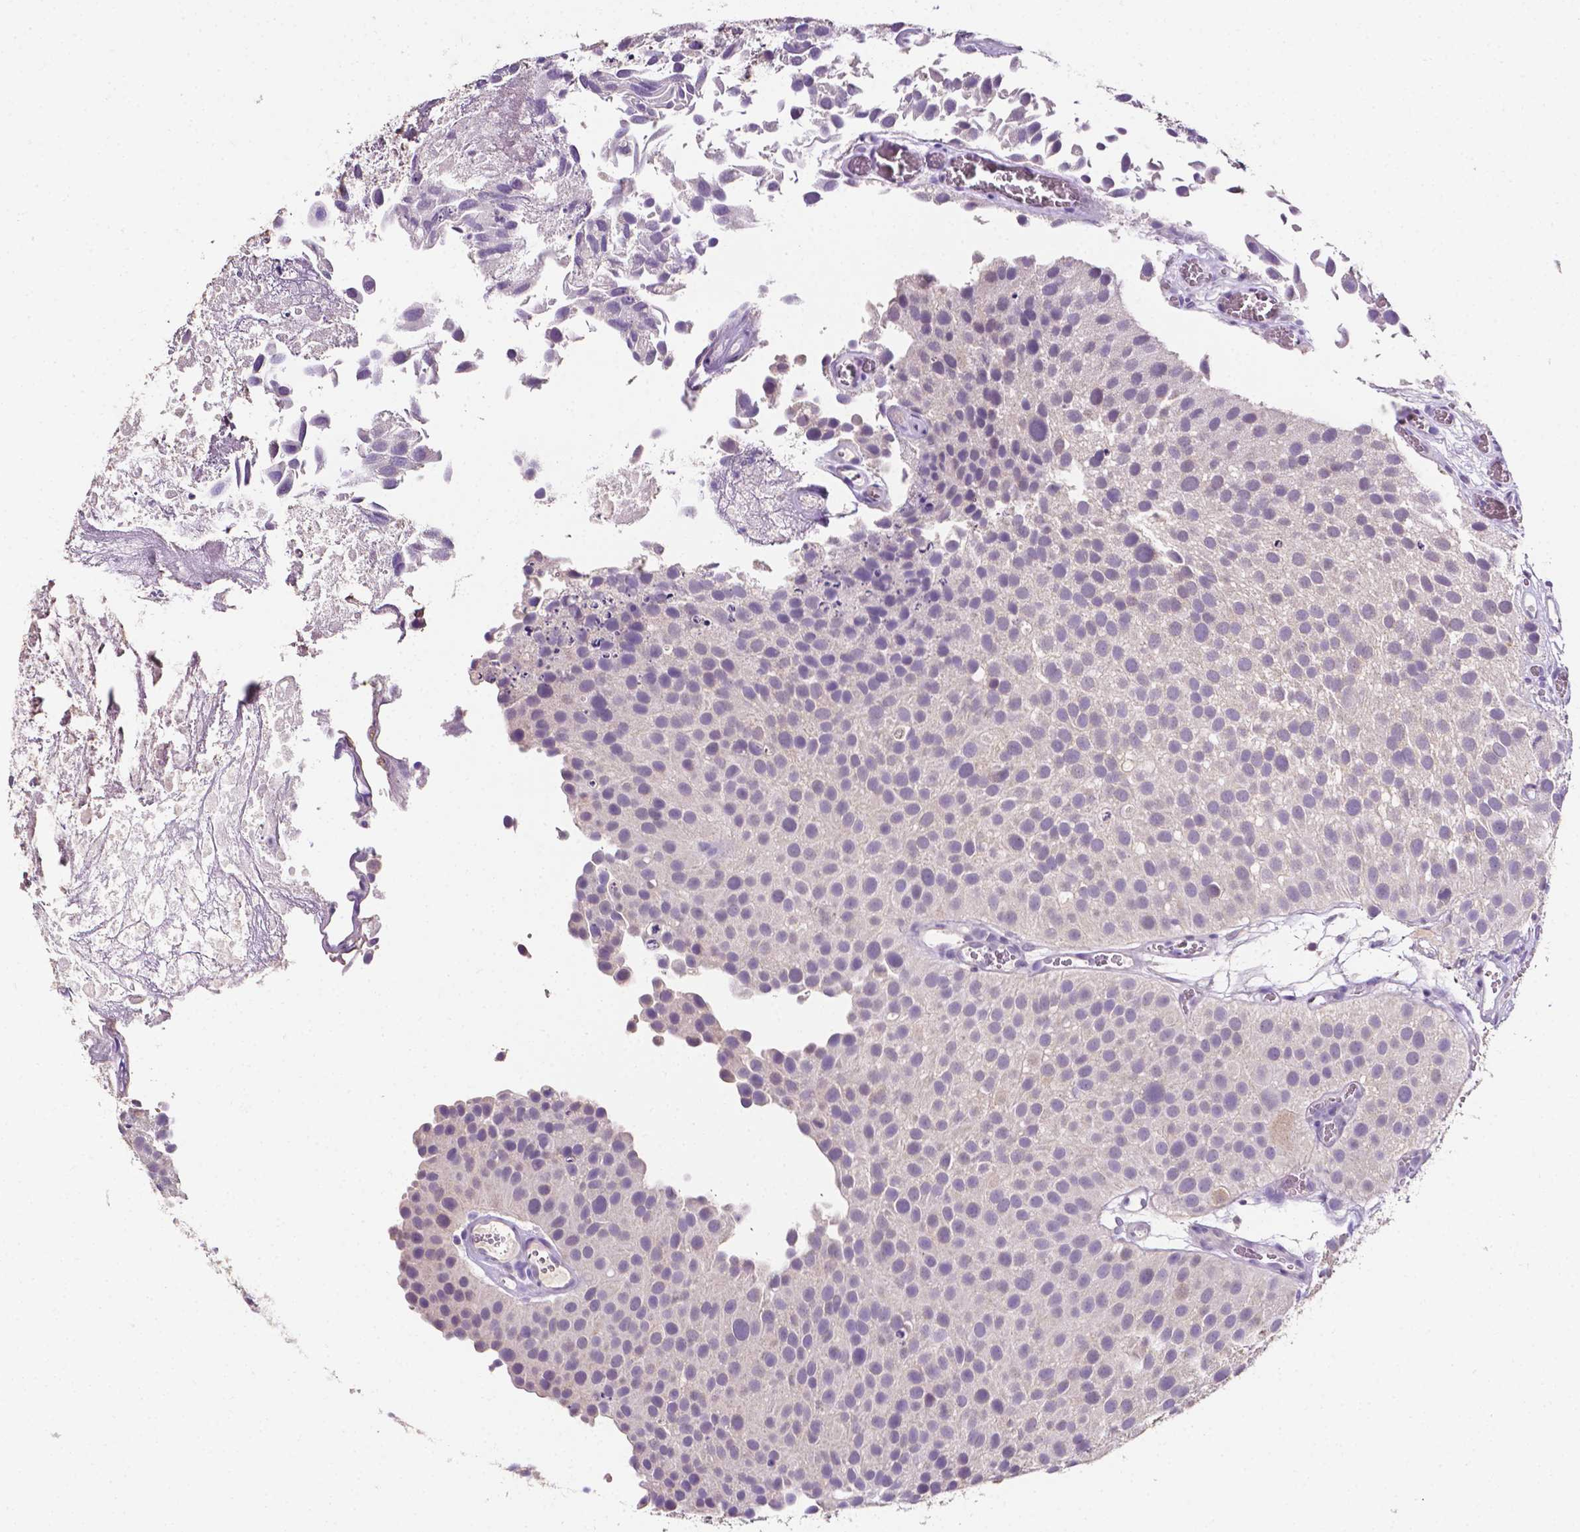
{"staining": {"intensity": "negative", "quantity": "none", "location": "none"}, "tissue": "urothelial cancer", "cell_type": "Tumor cells", "image_type": "cancer", "snomed": [{"axis": "morphology", "description": "Urothelial carcinoma, Low grade"}, {"axis": "topography", "description": "Urinary bladder"}], "caption": "Tumor cells are negative for protein expression in human low-grade urothelial carcinoma. (DAB (3,3'-diaminobenzidine) immunohistochemistry (IHC) with hematoxylin counter stain).", "gene": "PSAT1", "patient": {"sex": "female", "age": 69}}